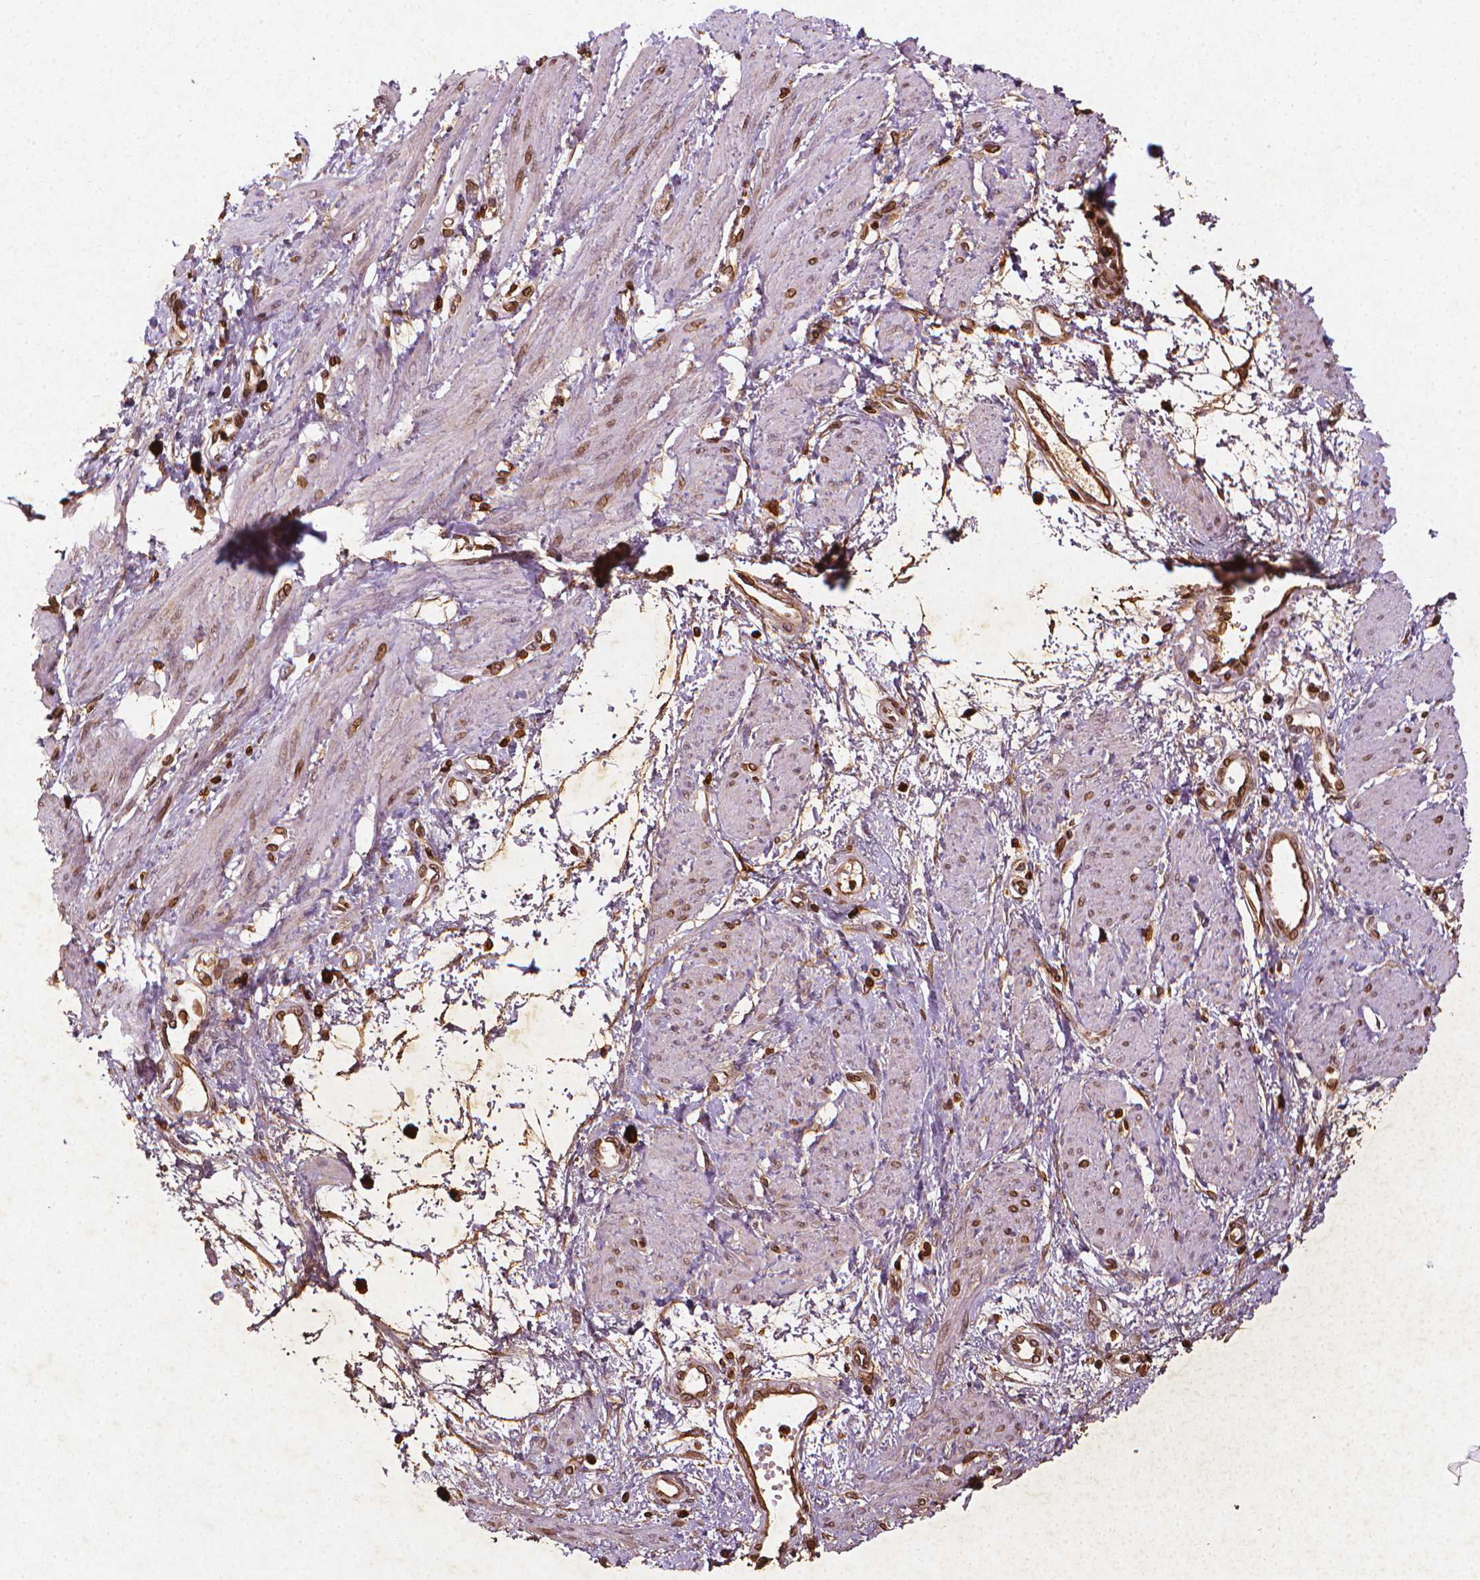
{"staining": {"intensity": "moderate", "quantity": "25%-75%", "location": "cytoplasmic/membranous,nuclear"}, "tissue": "smooth muscle", "cell_type": "Smooth muscle cells", "image_type": "normal", "snomed": [{"axis": "morphology", "description": "Normal tissue, NOS"}, {"axis": "topography", "description": "Smooth muscle"}, {"axis": "topography", "description": "Uterus"}], "caption": "Protein staining exhibits moderate cytoplasmic/membranous,nuclear positivity in about 25%-75% of smooth muscle cells in normal smooth muscle.", "gene": "LMNB1", "patient": {"sex": "female", "age": 39}}